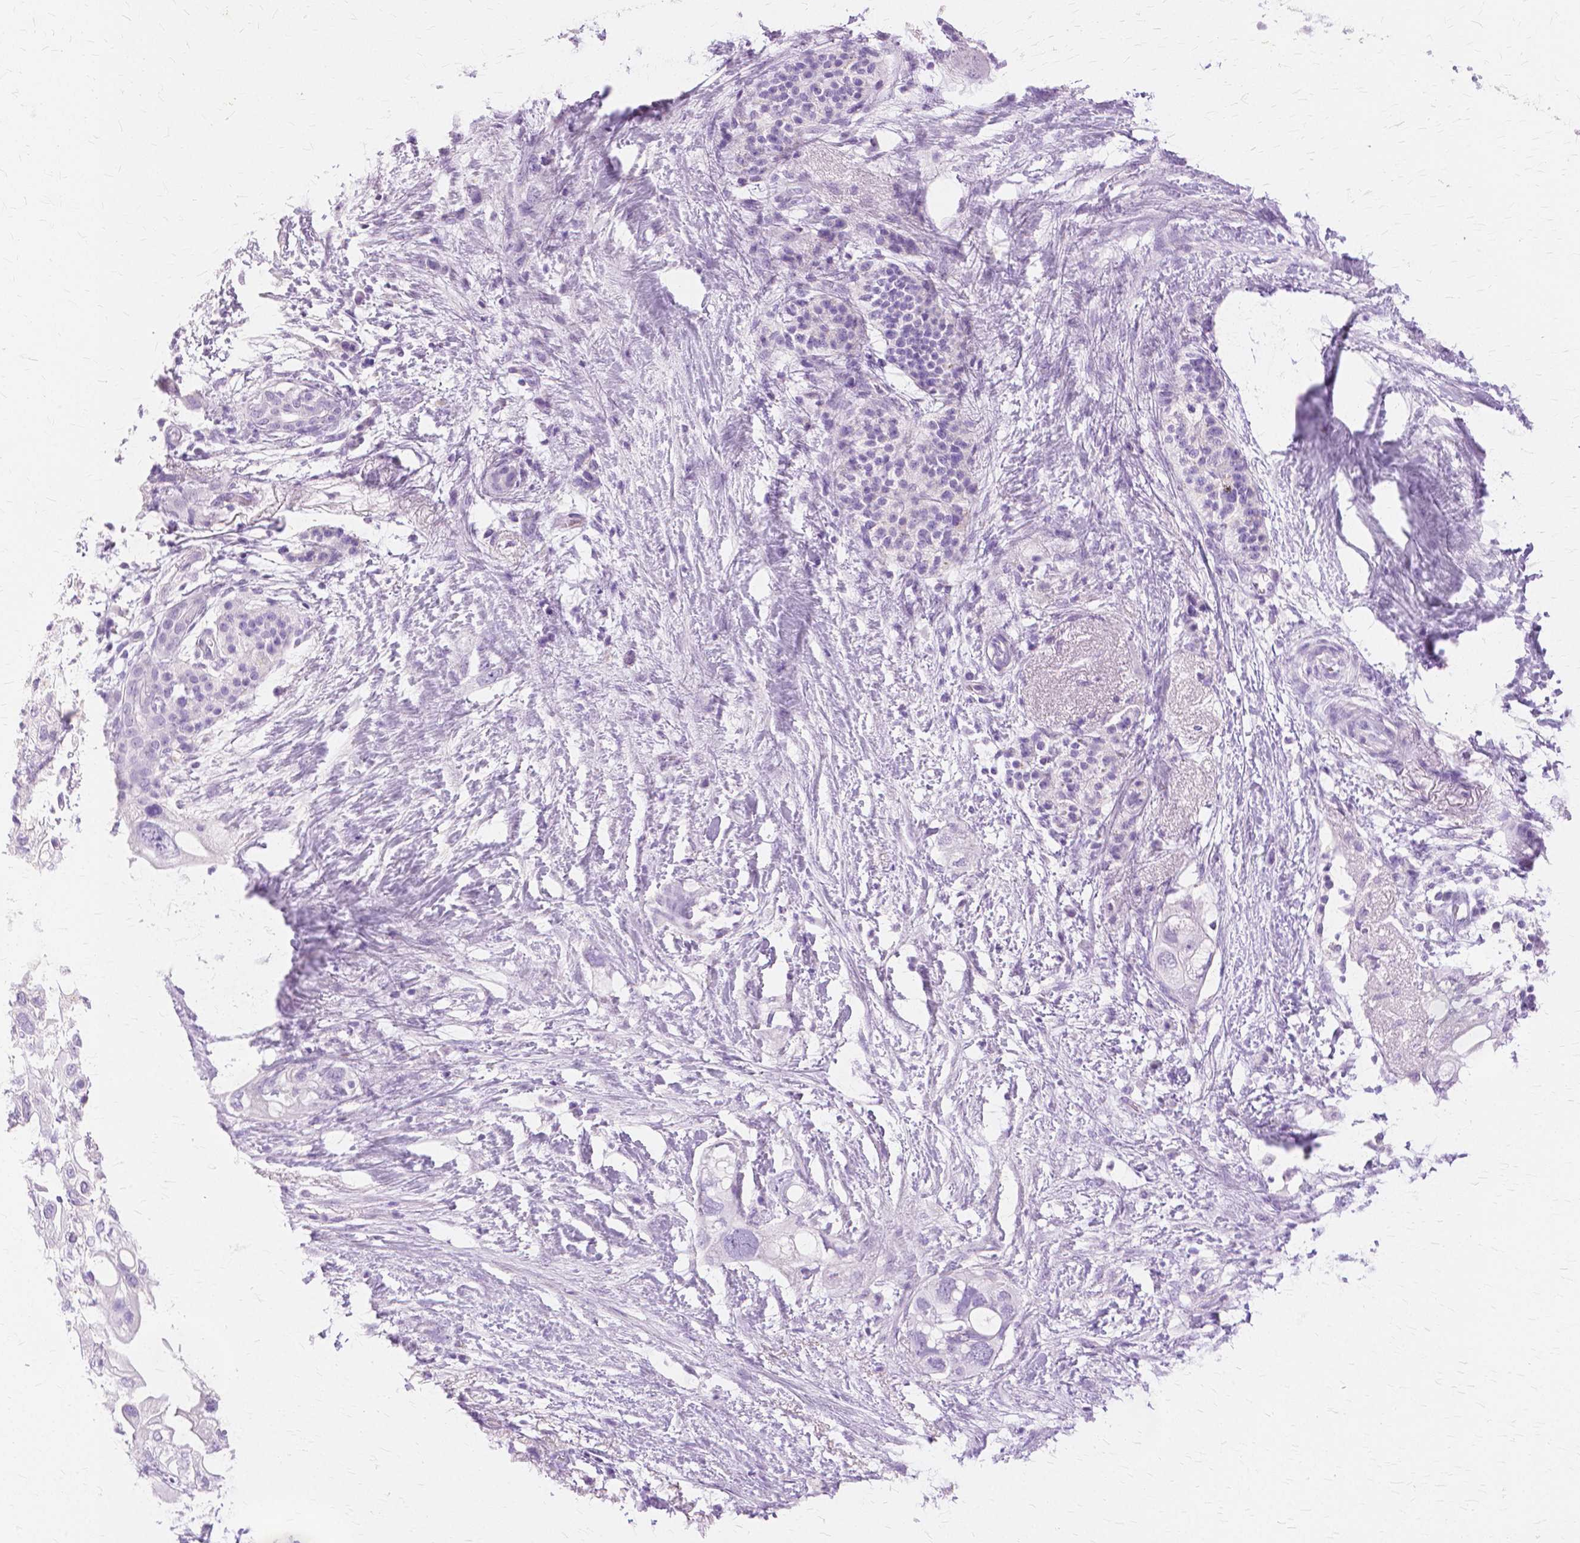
{"staining": {"intensity": "negative", "quantity": "none", "location": "none"}, "tissue": "pancreatic cancer", "cell_type": "Tumor cells", "image_type": "cancer", "snomed": [{"axis": "morphology", "description": "Adenocarcinoma, NOS"}, {"axis": "topography", "description": "Pancreas"}], "caption": "IHC histopathology image of neoplastic tissue: pancreatic cancer stained with DAB (3,3'-diaminobenzidine) exhibits no significant protein positivity in tumor cells. Brightfield microscopy of IHC stained with DAB (3,3'-diaminobenzidine) (brown) and hematoxylin (blue), captured at high magnification.", "gene": "TGM1", "patient": {"sex": "female", "age": 72}}